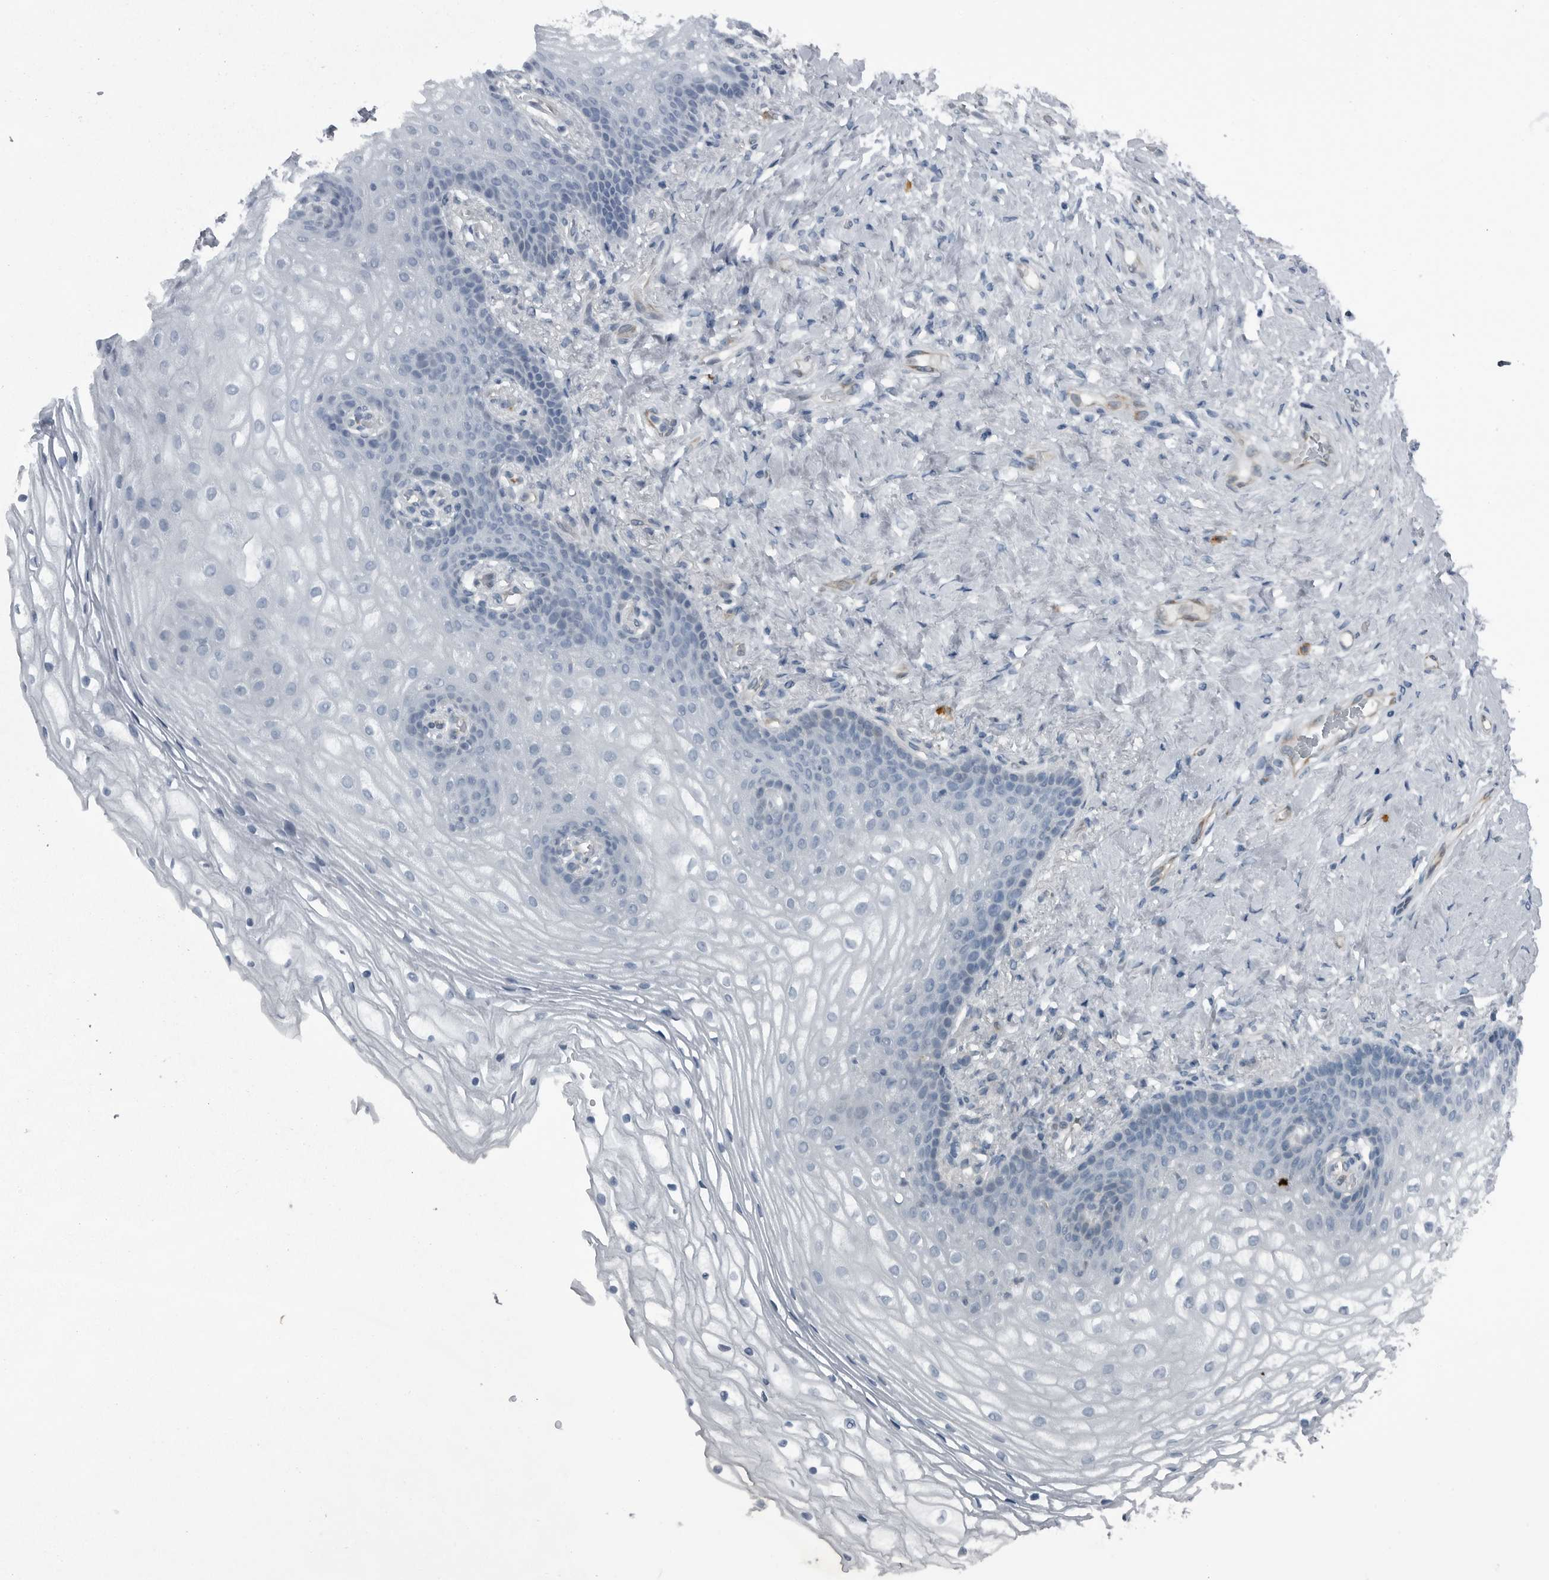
{"staining": {"intensity": "negative", "quantity": "none", "location": "none"}, "tissue": "vagina", "cell_type": "Squamous epithelial cells", "image_type": "normal", "snomed": [{"axis": "morphology", "description": "Normal tissue, NOS"}, {"axis": "topography", "description": "Vagina"}], "caption": "IHC photomicrograph of unremarkable vagina: human vagina stained with DAB reveals no significant protein expression in squamous epithelial cells. (Stains: DAB immunohistochemistry with hematoxylin counter stain, Microscopy: brightfield microscopy at high magnification).", "gene": "GAK", "patient": {"sex": "female", "age": 60}}